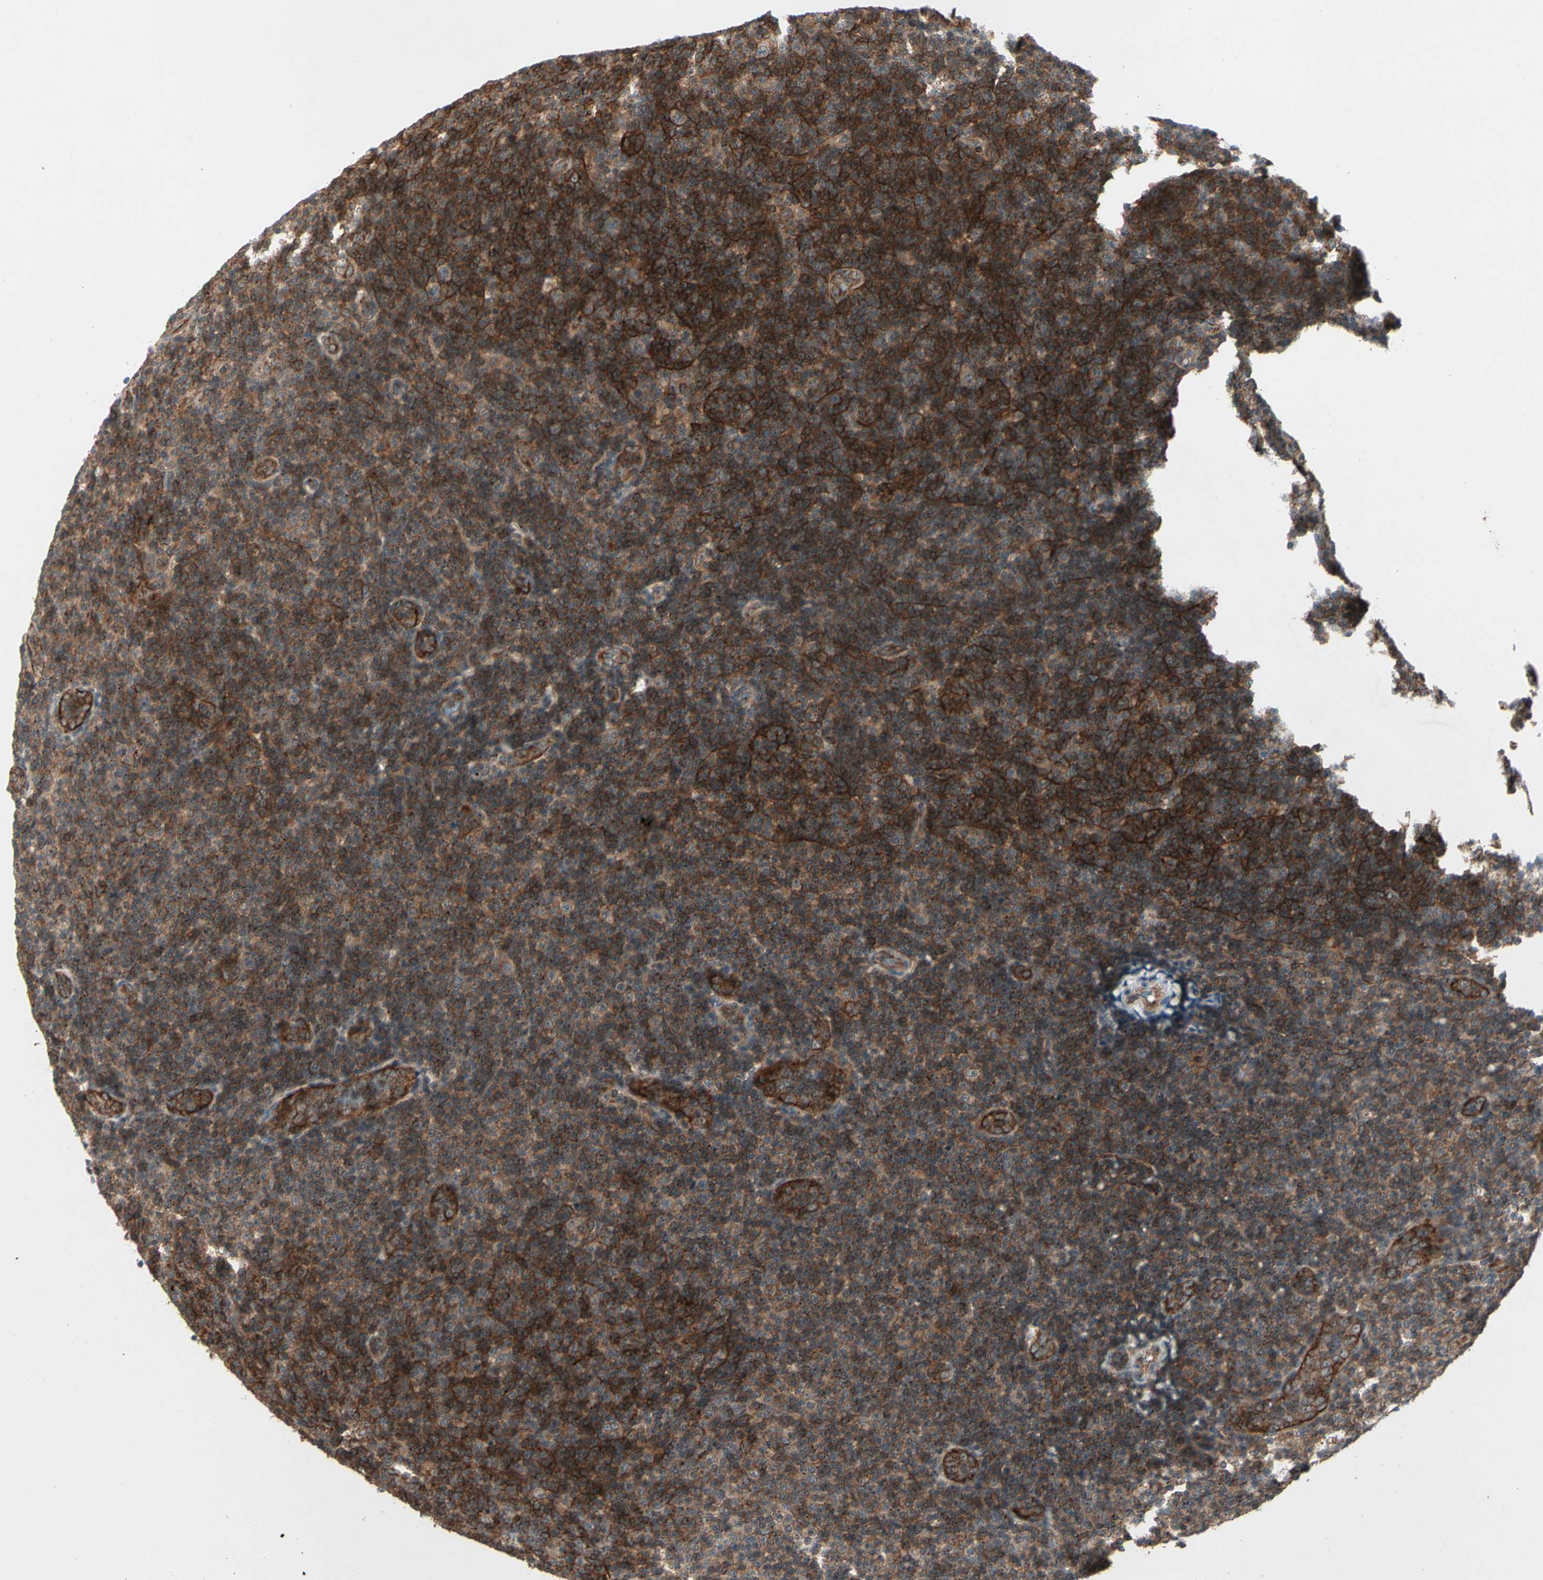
{"staining": {"intensity": "strong", "quantity": ">75%", "location": "cytoplasmic/membranous"}, "tissue": "lymphoma", "cell_type": "Tumor cells", "image_type": "cancer", "snomed": [{"axis": "morphology", "description": "Malignant lymphoma, non-Hodgkin's type, Low grade"}, {"axis": "topography", "description": "Lymph node"}], "caption": "A high-resolution image shows immunohistochemistry staining of lymphoma, which shows strong cytoplasmic/membranous positivity in about >75% of tumor cells. The staining was performed using DAB (3,3'-diaminobenzidine), with brown indicating positive protein expression. Nuclei are stained blue with hematoxylin.", "gene": "FLOT1", "patient": {"sex": "male", "age": 83}}